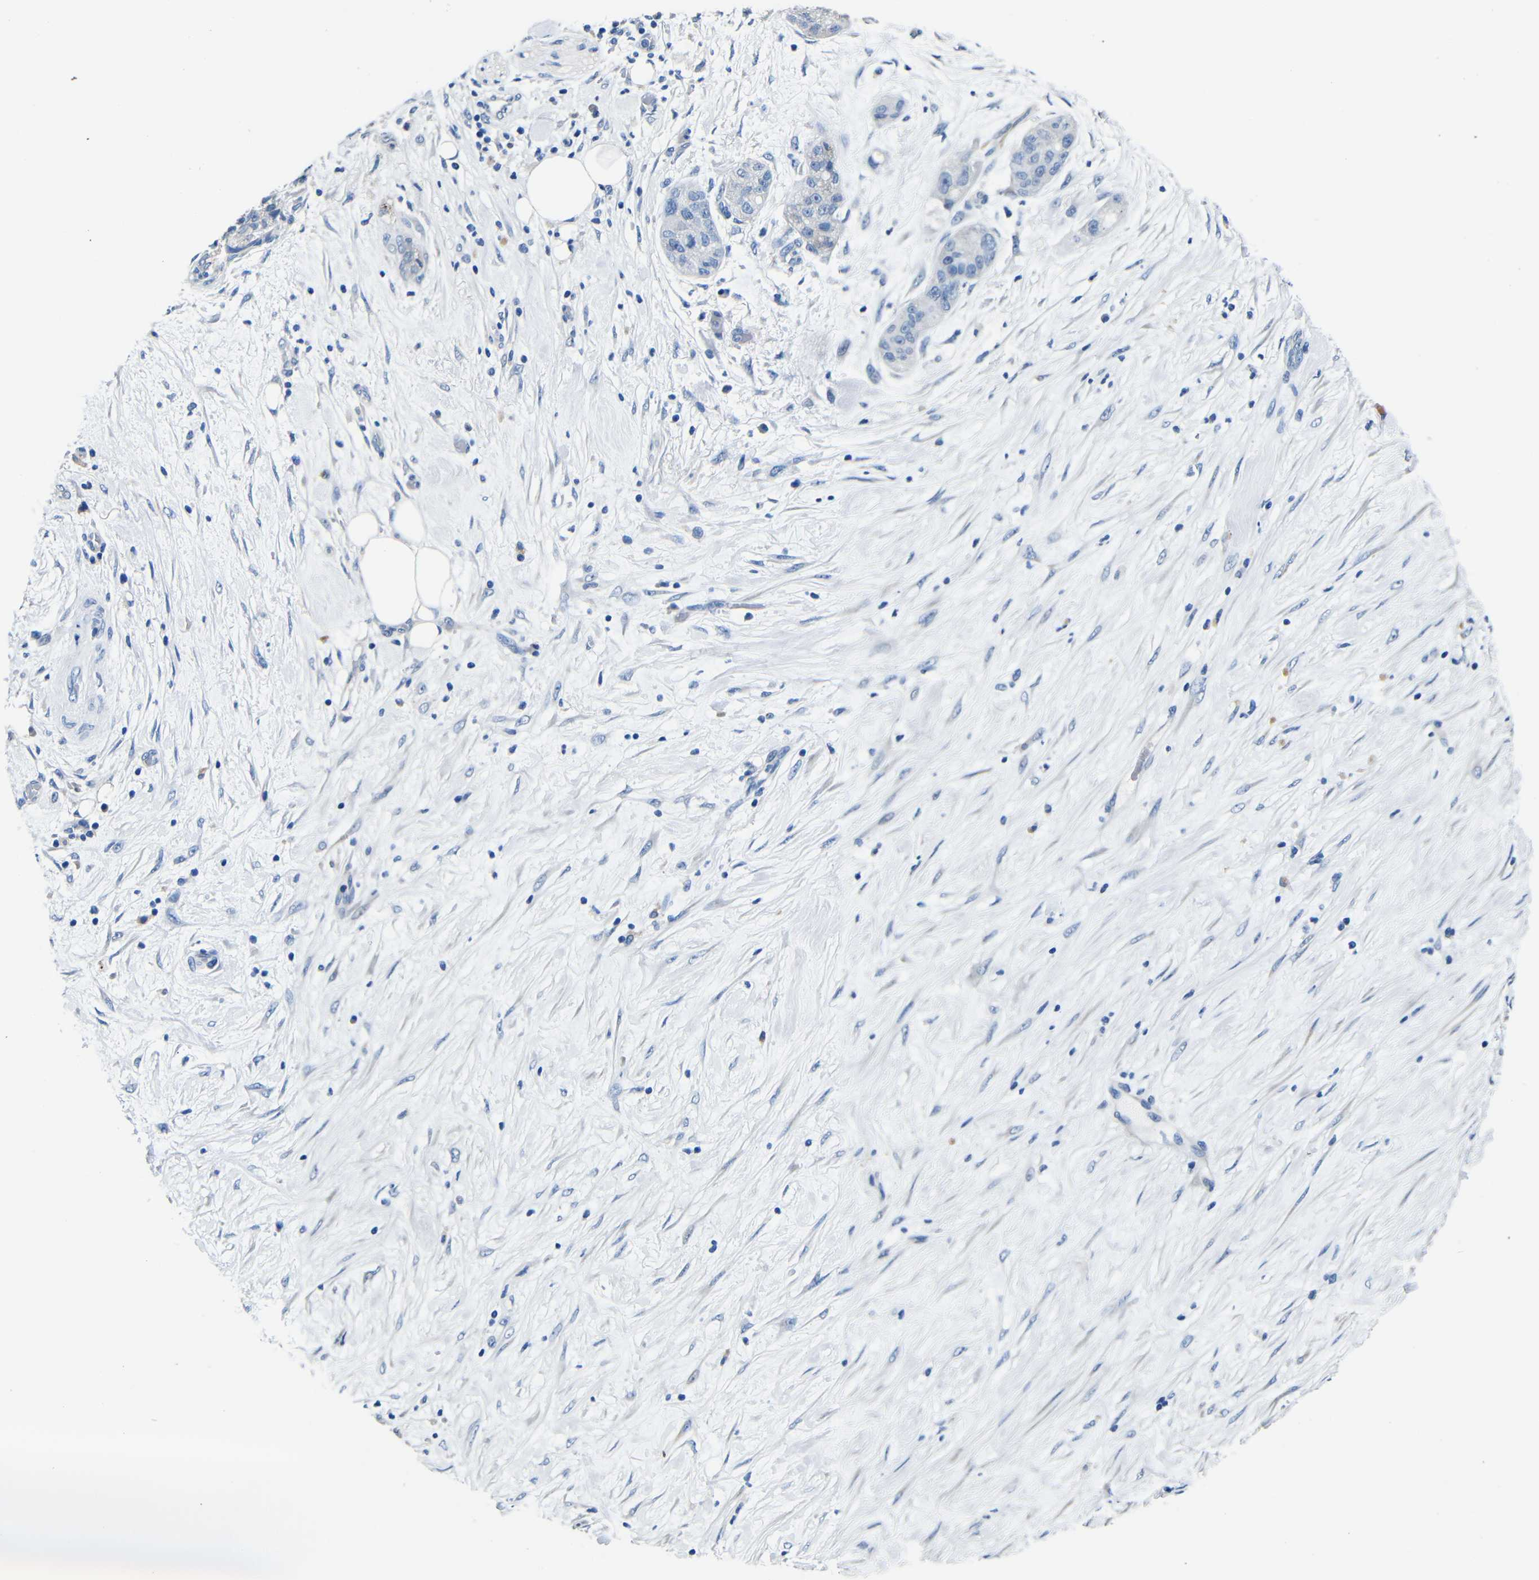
{"staining": {"intensity": "negative", "quantity": "none", "location": "none"}, "tissue": "pancreatic cancer", "cell_type": "Tumor cells", "image_type": "cancer", "snomed": [{"axis": "morphology", "description": "Adenocarcinoma, NOS"}, {"axis": "topography", "description": "Pancreas"}], "caption": "IHC micrograph of neoplastic tissue: pancreatic adenocarcinoma stained with DAB (3,3'-diaminobenzidine) shows no significant protein staining in tumor cells.", "gene": "TNFAIP1", "patient": {"sex": "female", "age": 78}}